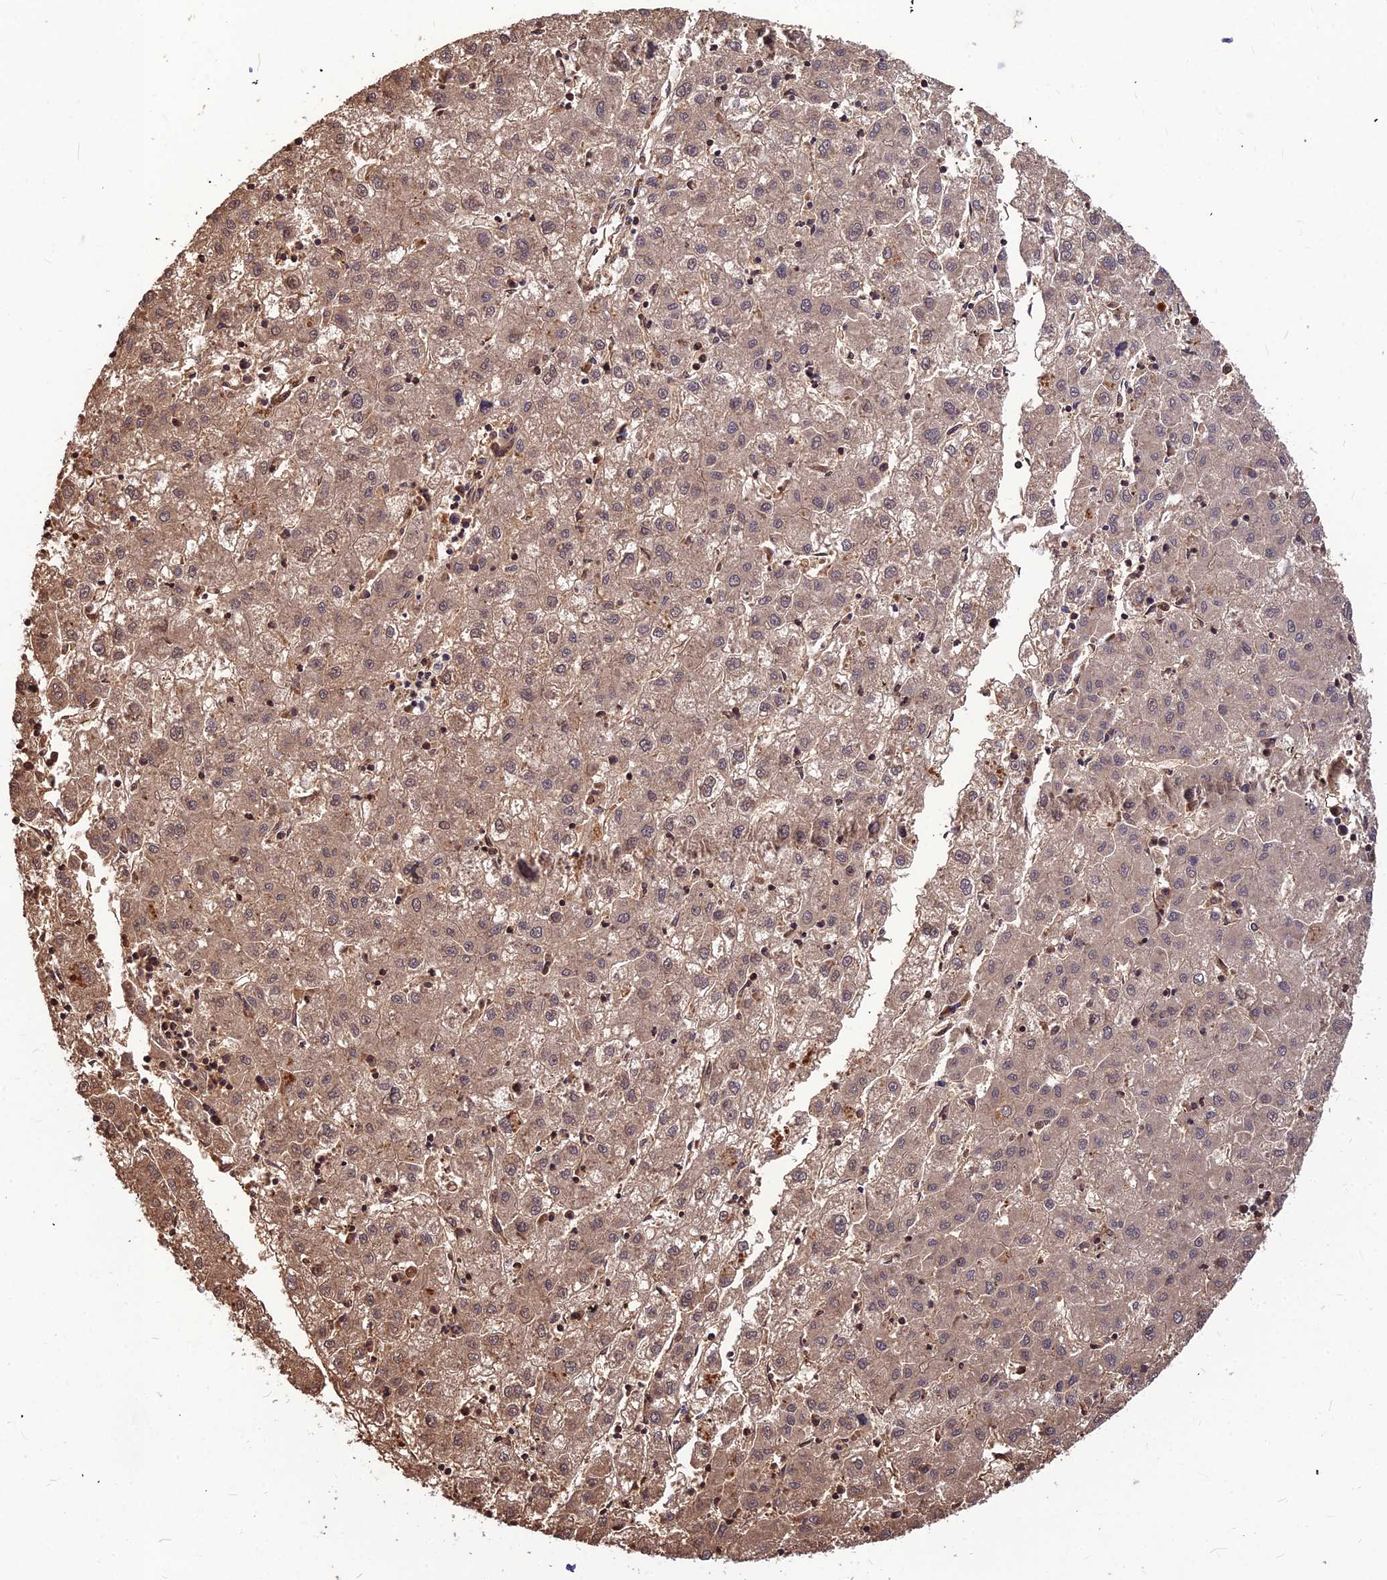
{"staining": {"intensity": "weak", "quantity": ">75%", "location": "cytoplasmic/membranous,nuclear"}, "tissue": "liver cancer", "cell_type": "Tumor cells", "image_type": "cancer", "snomed": [{"axis": "morphology", "description": "Carcinoma, Hepatocellular, NOS"}, {"axis": "topography", "description": "Liver"}], "caption": "Immunohistochemical staining of human liver cancer (hepatocellular carcinoma) displays low levels of weak cytoplasmic/membranous and nuclear protein expression in about >75% of tumor cells.", "gene": "ZNF467", "patient": {"sex": "male", "age": 72}}